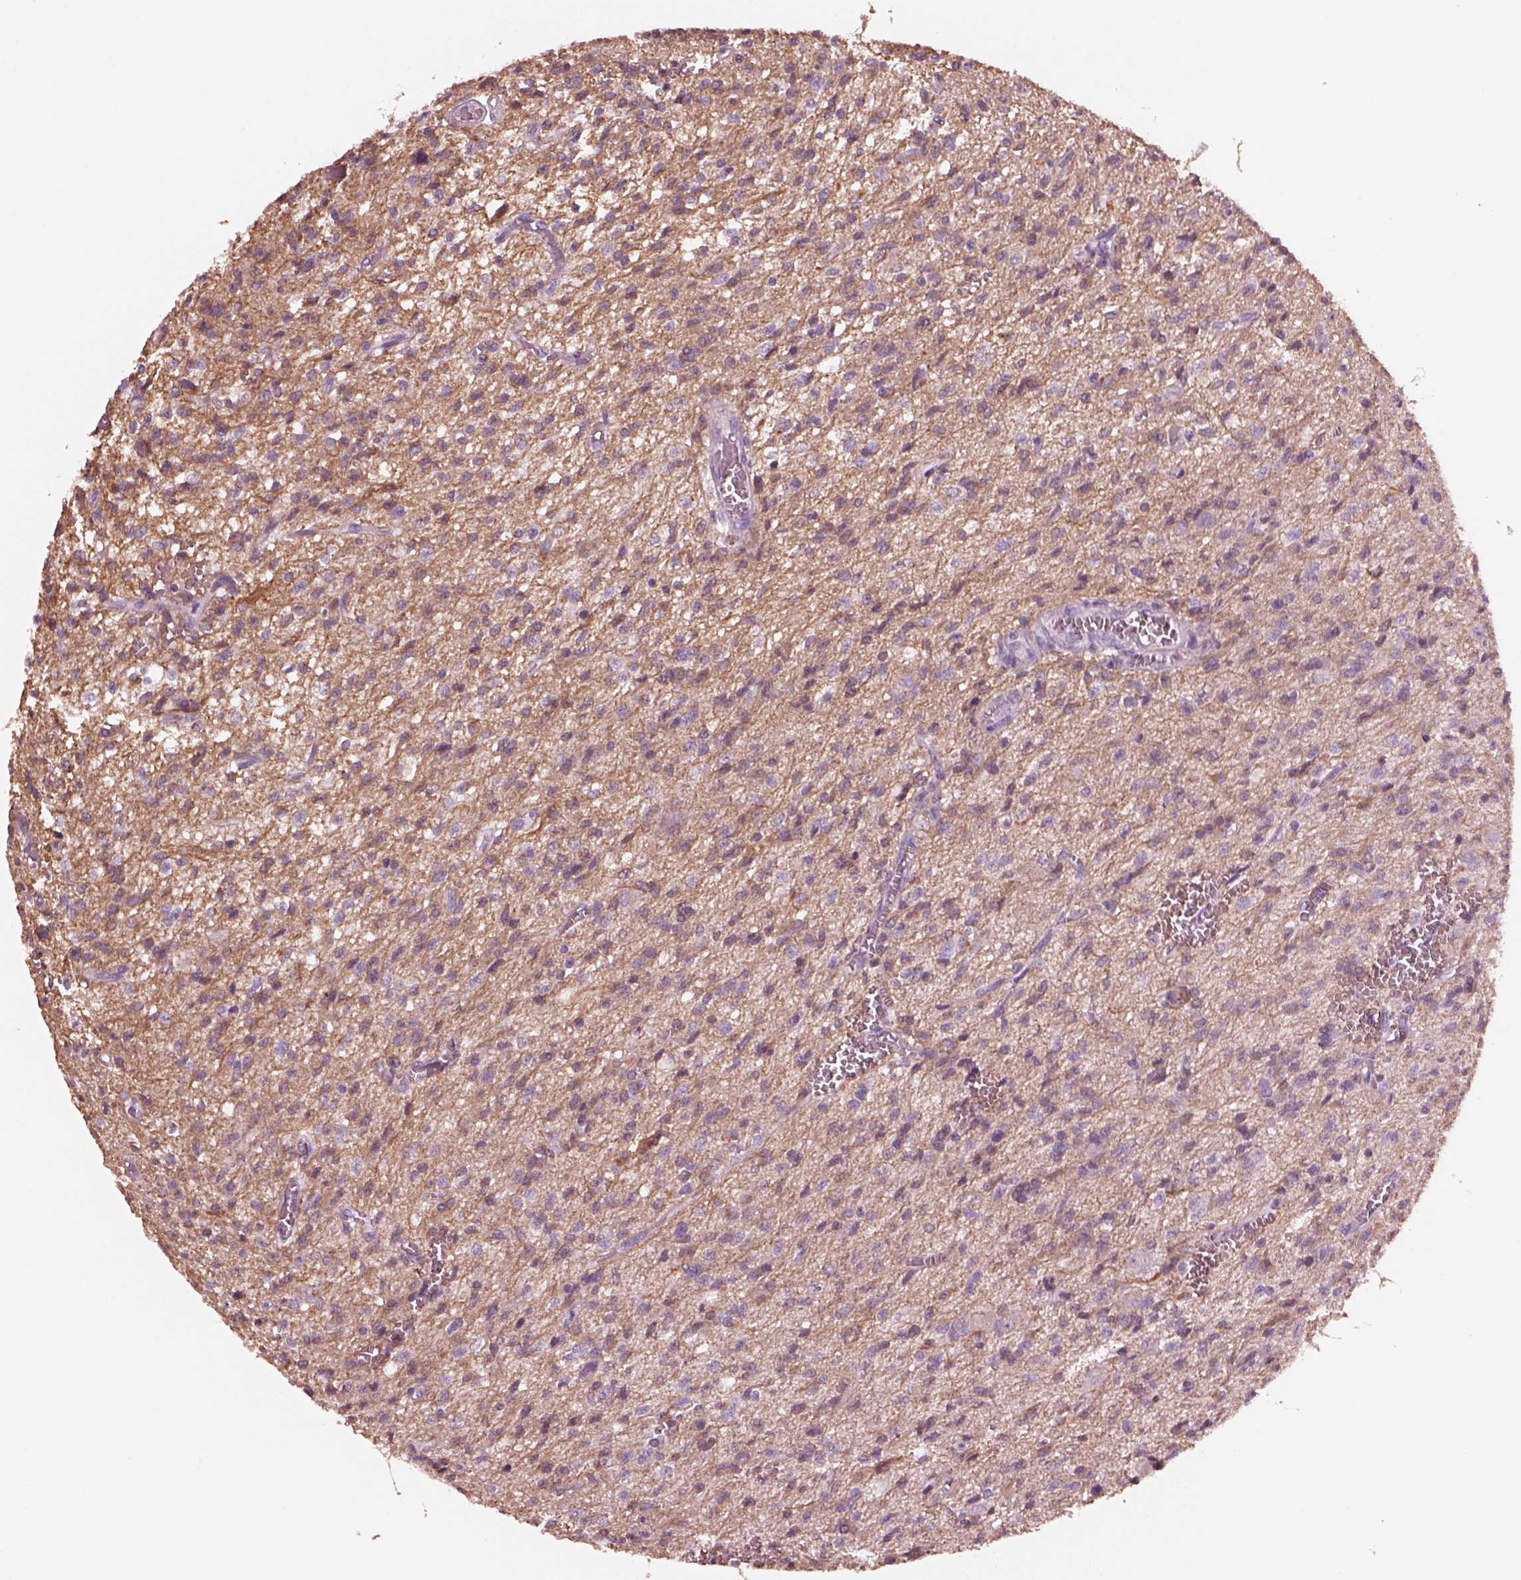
{"staining": {"intensity": "negative", "quantity": "none", "location": "none"}, "tissue": "glioma", "cell_type": "Tumor cells", "image_type": "cancer", "snomed": [{"axis": "morphology", "description": "Glioma, malignant, Low grade"}, {"axis": "topography", "description": "Brain"}], "caption": "Image shows no protein positivity in tumor cells of glioma tissue. (Stains: DAB (3,3'-diaminobenzidine) IHC with hematoxylin counter stain, Microscopy: brightfield microscopy at high magnification).", "gene": "SHTN1", "patient": {"sex": "male", "age": 64}}